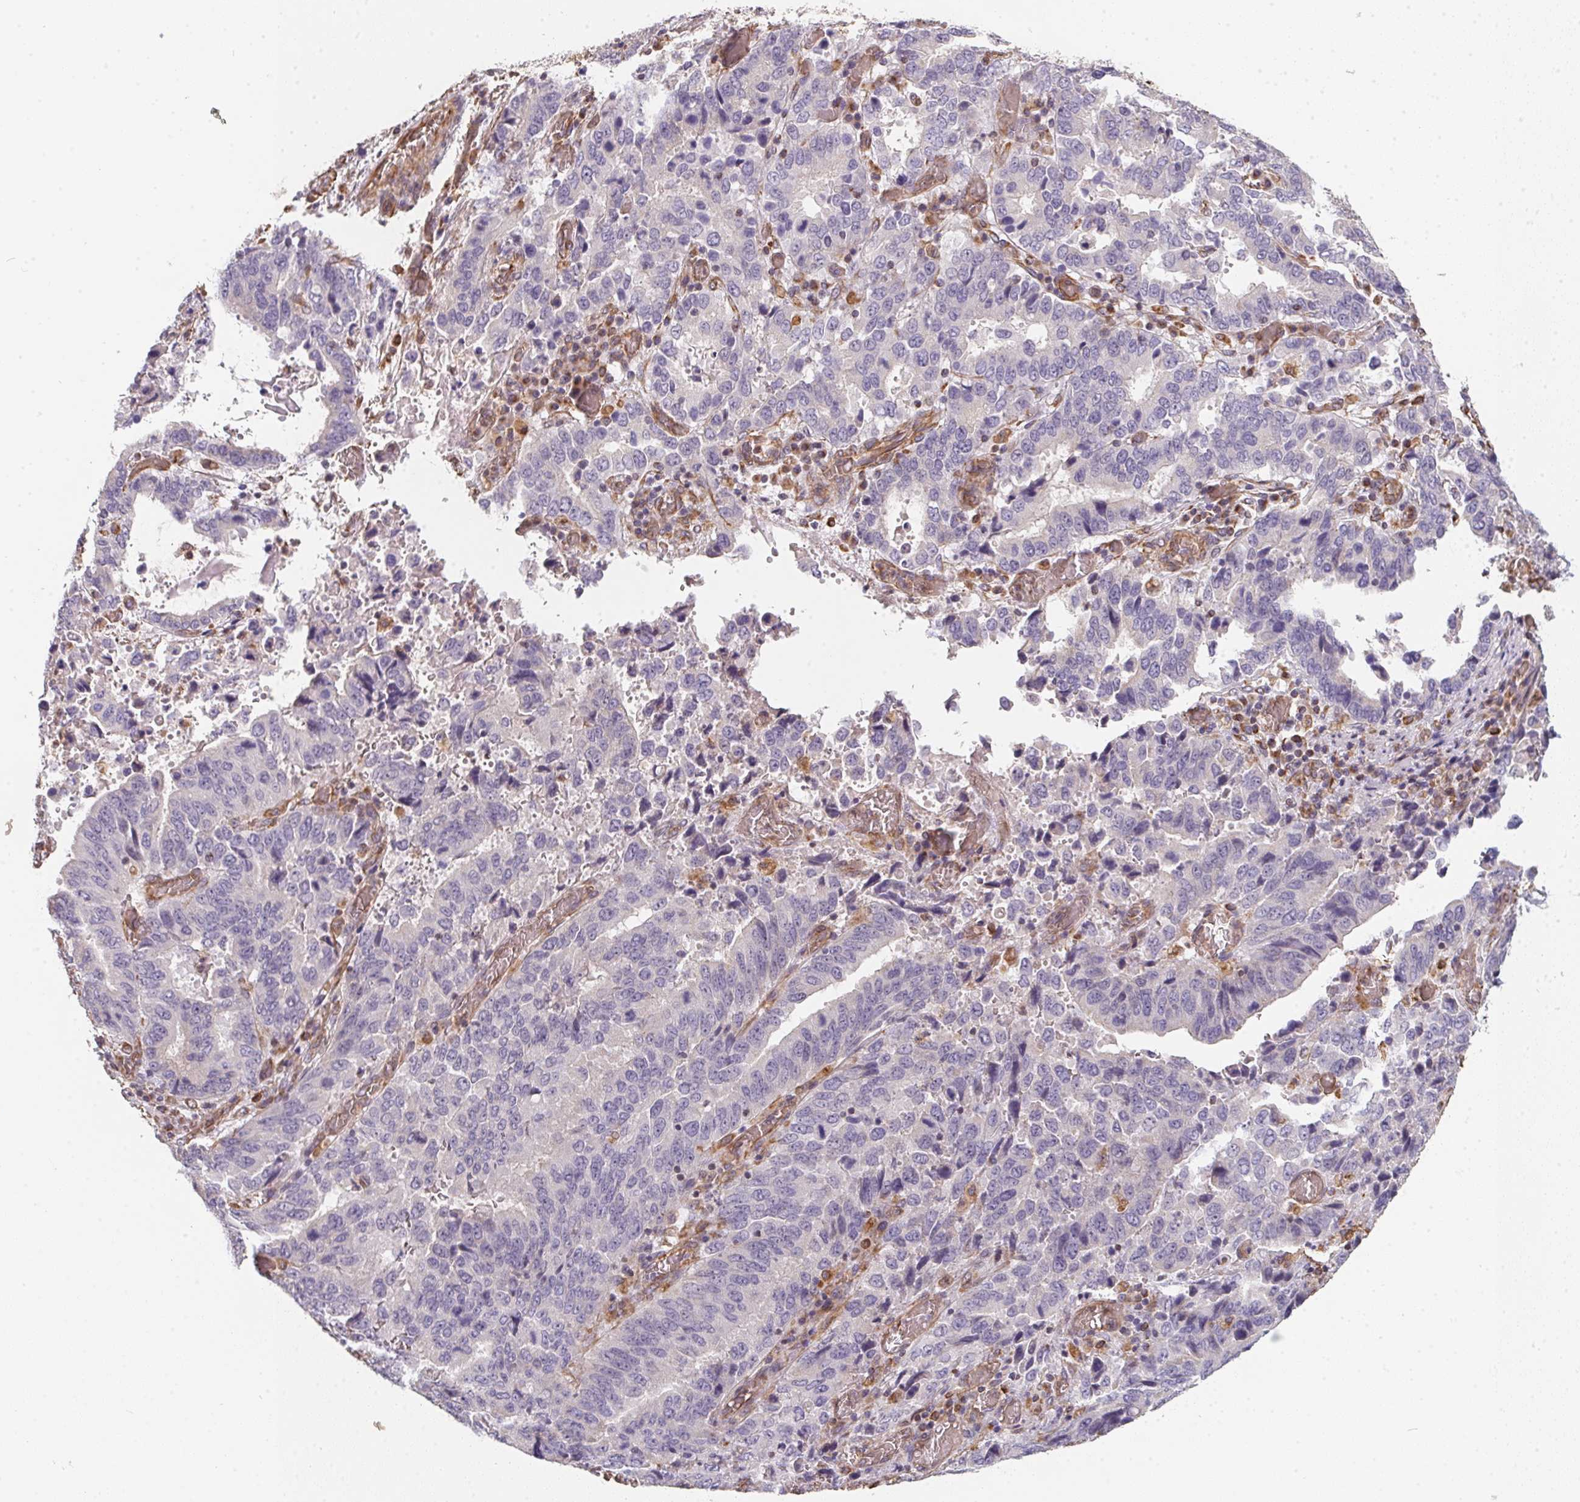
{"staining": {"intensity": "negative", "quantity": "none", "location": "none"}, "tissue": "stomach cancer", "cell_type": "Tumor cells", "image_type": "cancer", "snomed": [{"axis": "morphology", "description": "Adenocarcinoma, NOS"}, {"axis": "topography", "description": "Stomach, upper"}], "caption": "Adenocarcinoma (stomach) was stained to show a protein in brown. There is no significant expression in tumor cells.", "gene": "TBKBP1", "patient": {"sex": "male", "age": 74}}